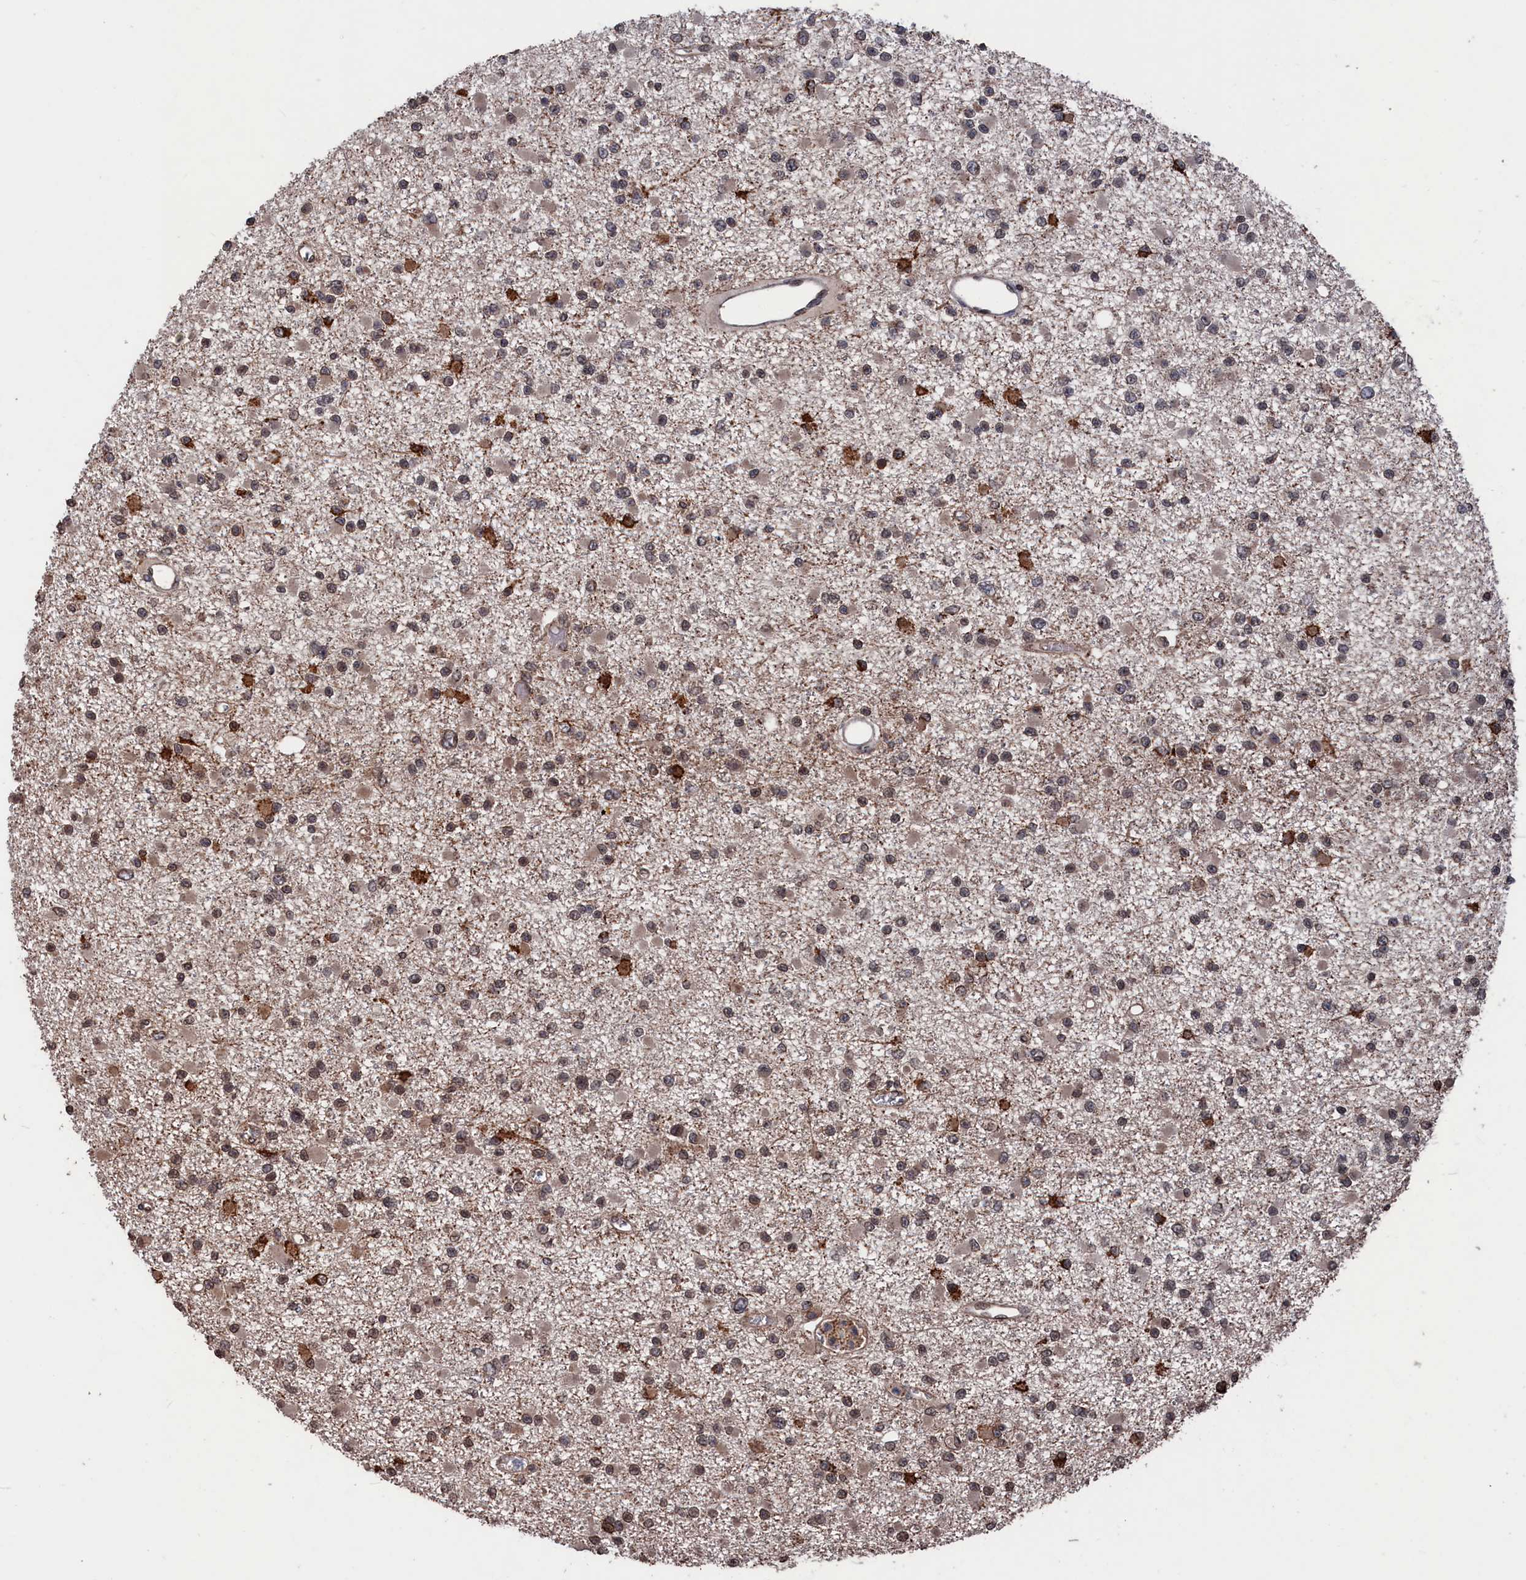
{"staining": {"intensity": "moderate", "quantity": "<25%", "location": "cytoplasmic/membranous,nuclear"}, "tissue": "glioma", "cell_type": "Tumor cells", "image_type": "cancer", "snomed": [{"axis": "morphology", "description": "Glioma, malignant, Low grade"}, {"axis": "topography", "description": "Brain"}], "caption": "Immunohistochemistry histopathology image of glioma stained for a protein (brown), which shows low levels of moderate cytoplasmic/membranous and nuclear positivity in approximately <25% of tumor cells.", "gene": "PDE12", "patient": {"sex": "female", "age": 22}}